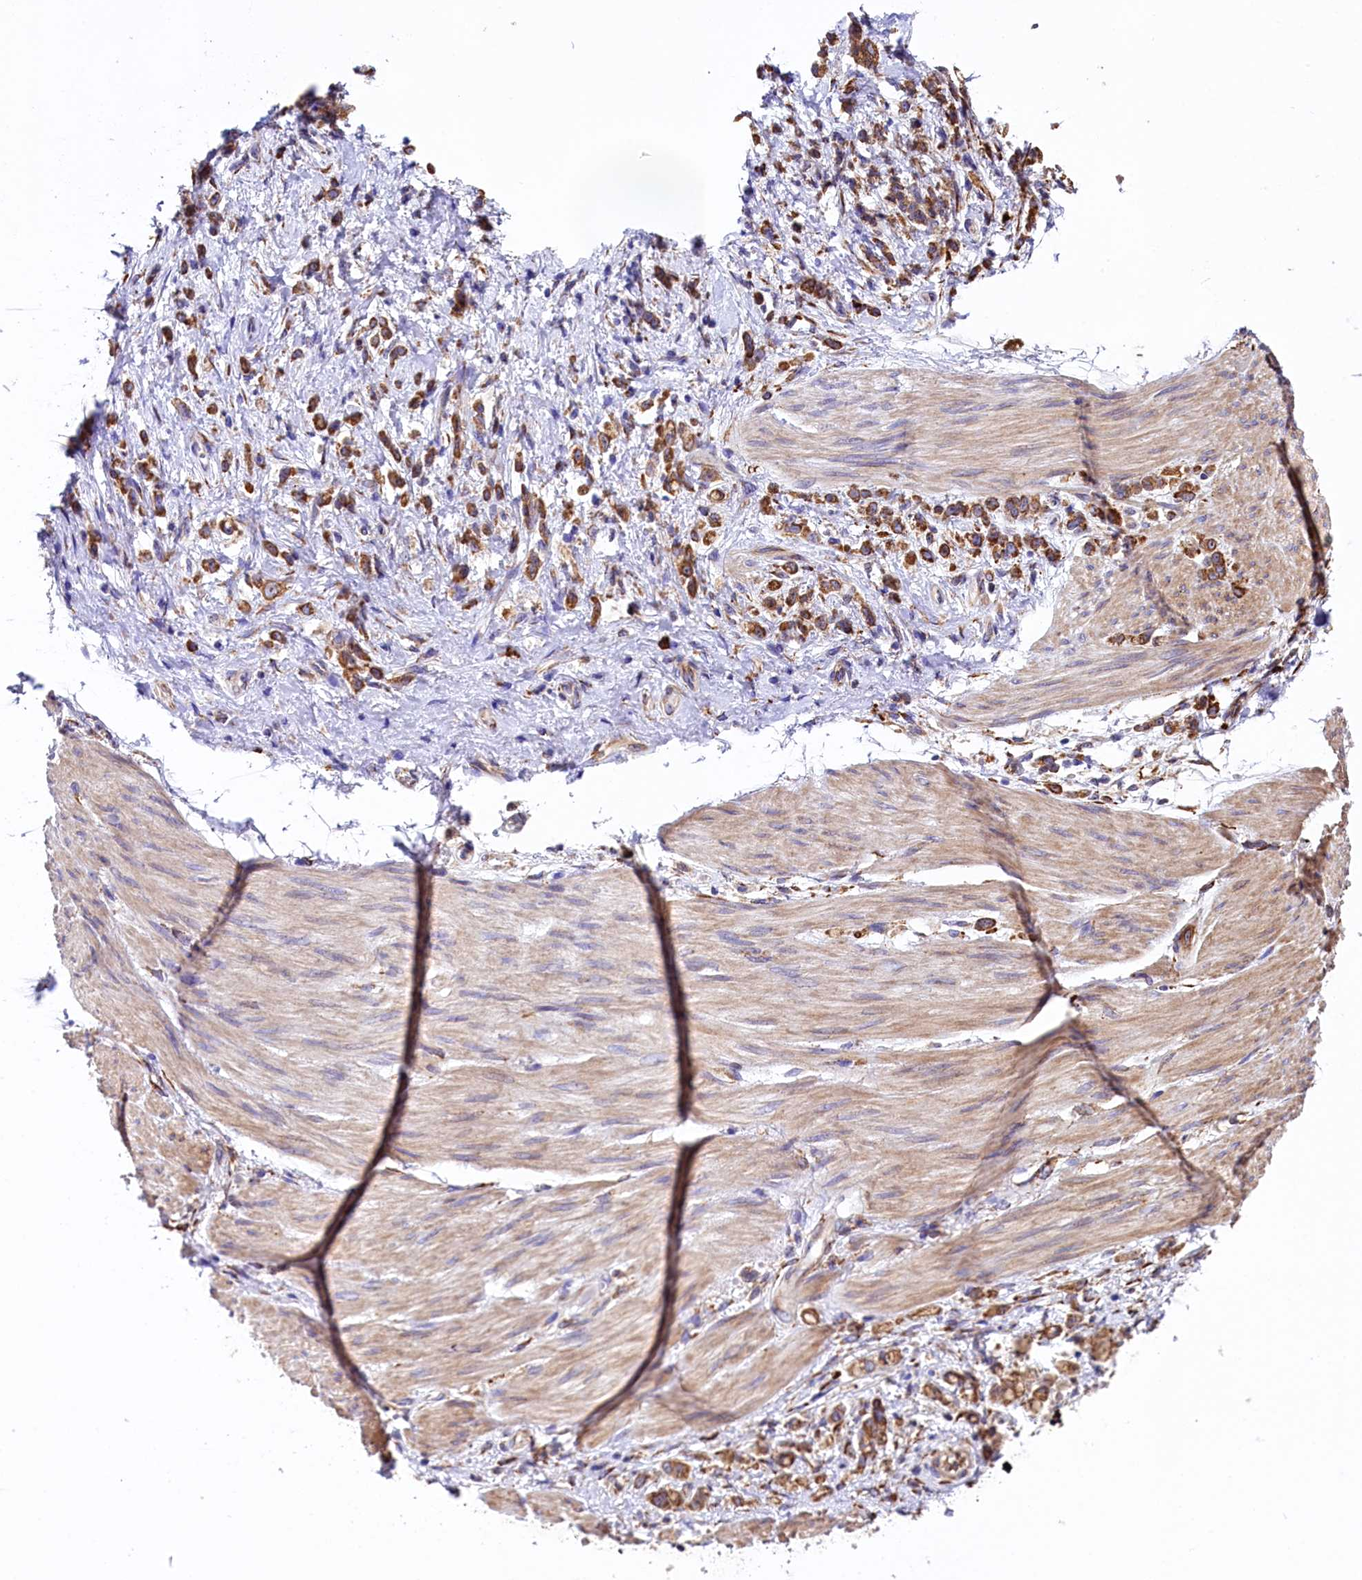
{"staining": {"intensity": "moderate", "quantity": ">75%", "location": "cytoplasmic/membranous"}, "tissue": "stomach cancer", "cell_type": "Tumor cells", "image_type": "cancer", "snomed": [{"axis": "morphology", "description": "Adenocarcinoma, NOS"}, {"axis": "topography", "description": "Stomach"}], "caption": "DAB (3,3'-diaminobenzidine) immunohistochemical staining of stomach cancer (adenocarcinoma) exhibits moderate cytoplasmic/membranous protein staining in about >75% of tumor cells. (Stains: DAB (3,3'-diaminobenzidine) in brown, nuclei in blue, Microscopy: brightfield microscopy at high magnification).", "gene": "CAPS2", "patient": {"sex": "female", "age": 60}}